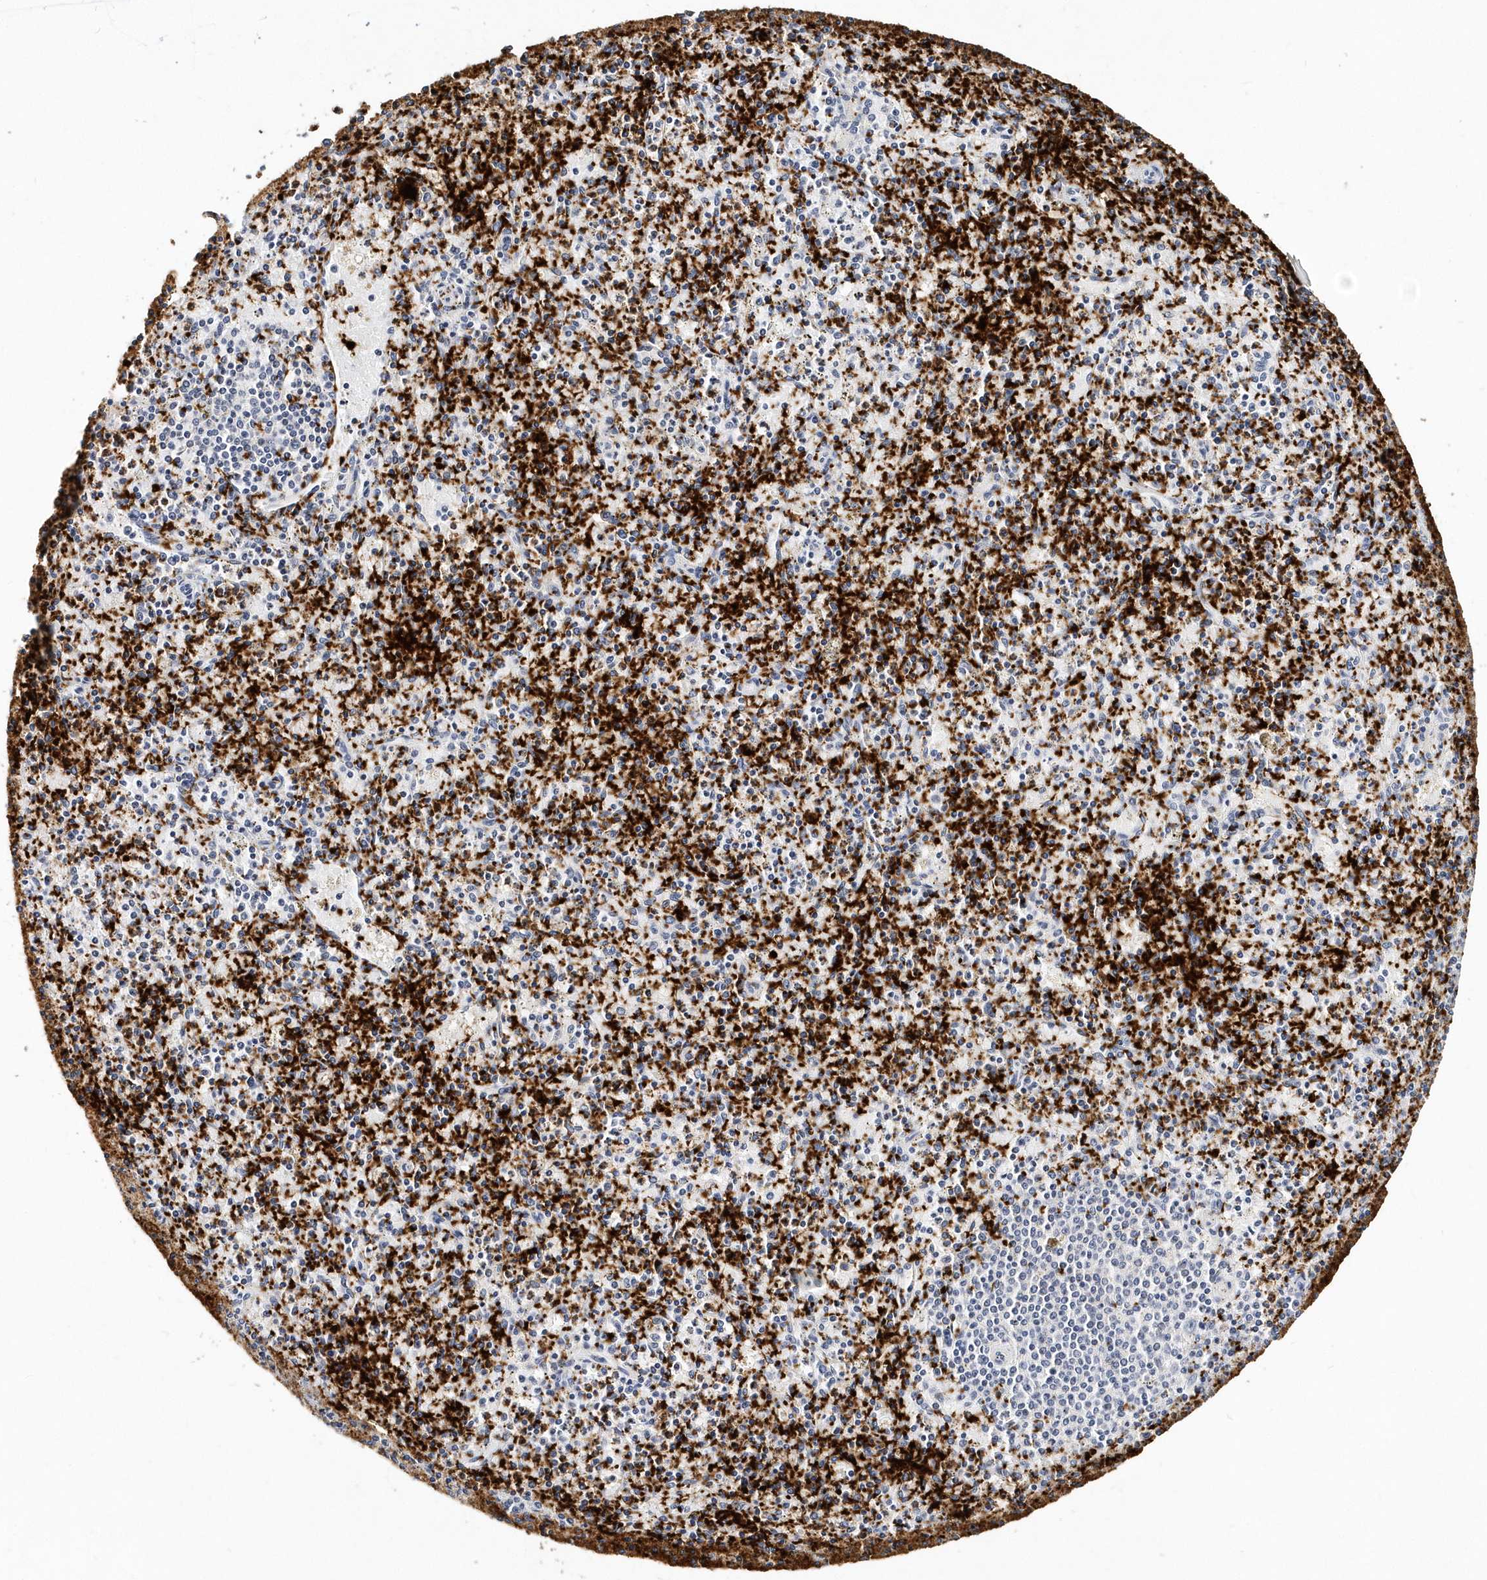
{"staining": {"intensity": "negative", "quantity": "none", "location": "none"}, "tissue": "spleen", "cell_type": "Cells in red pulp", "image_type": "normal", "snomed": [{"axis": "morphology", "description": "Normal tissue, NOS"}, {"axis": "topography", "description": "Spleen"}], "caption": "Spleen stained for a protein using immunohistochemistry (IHC) shows no positivity cells in red pulp.", "gene": "ITGA2B", "patient": {"sex": "male", "age": 72}}